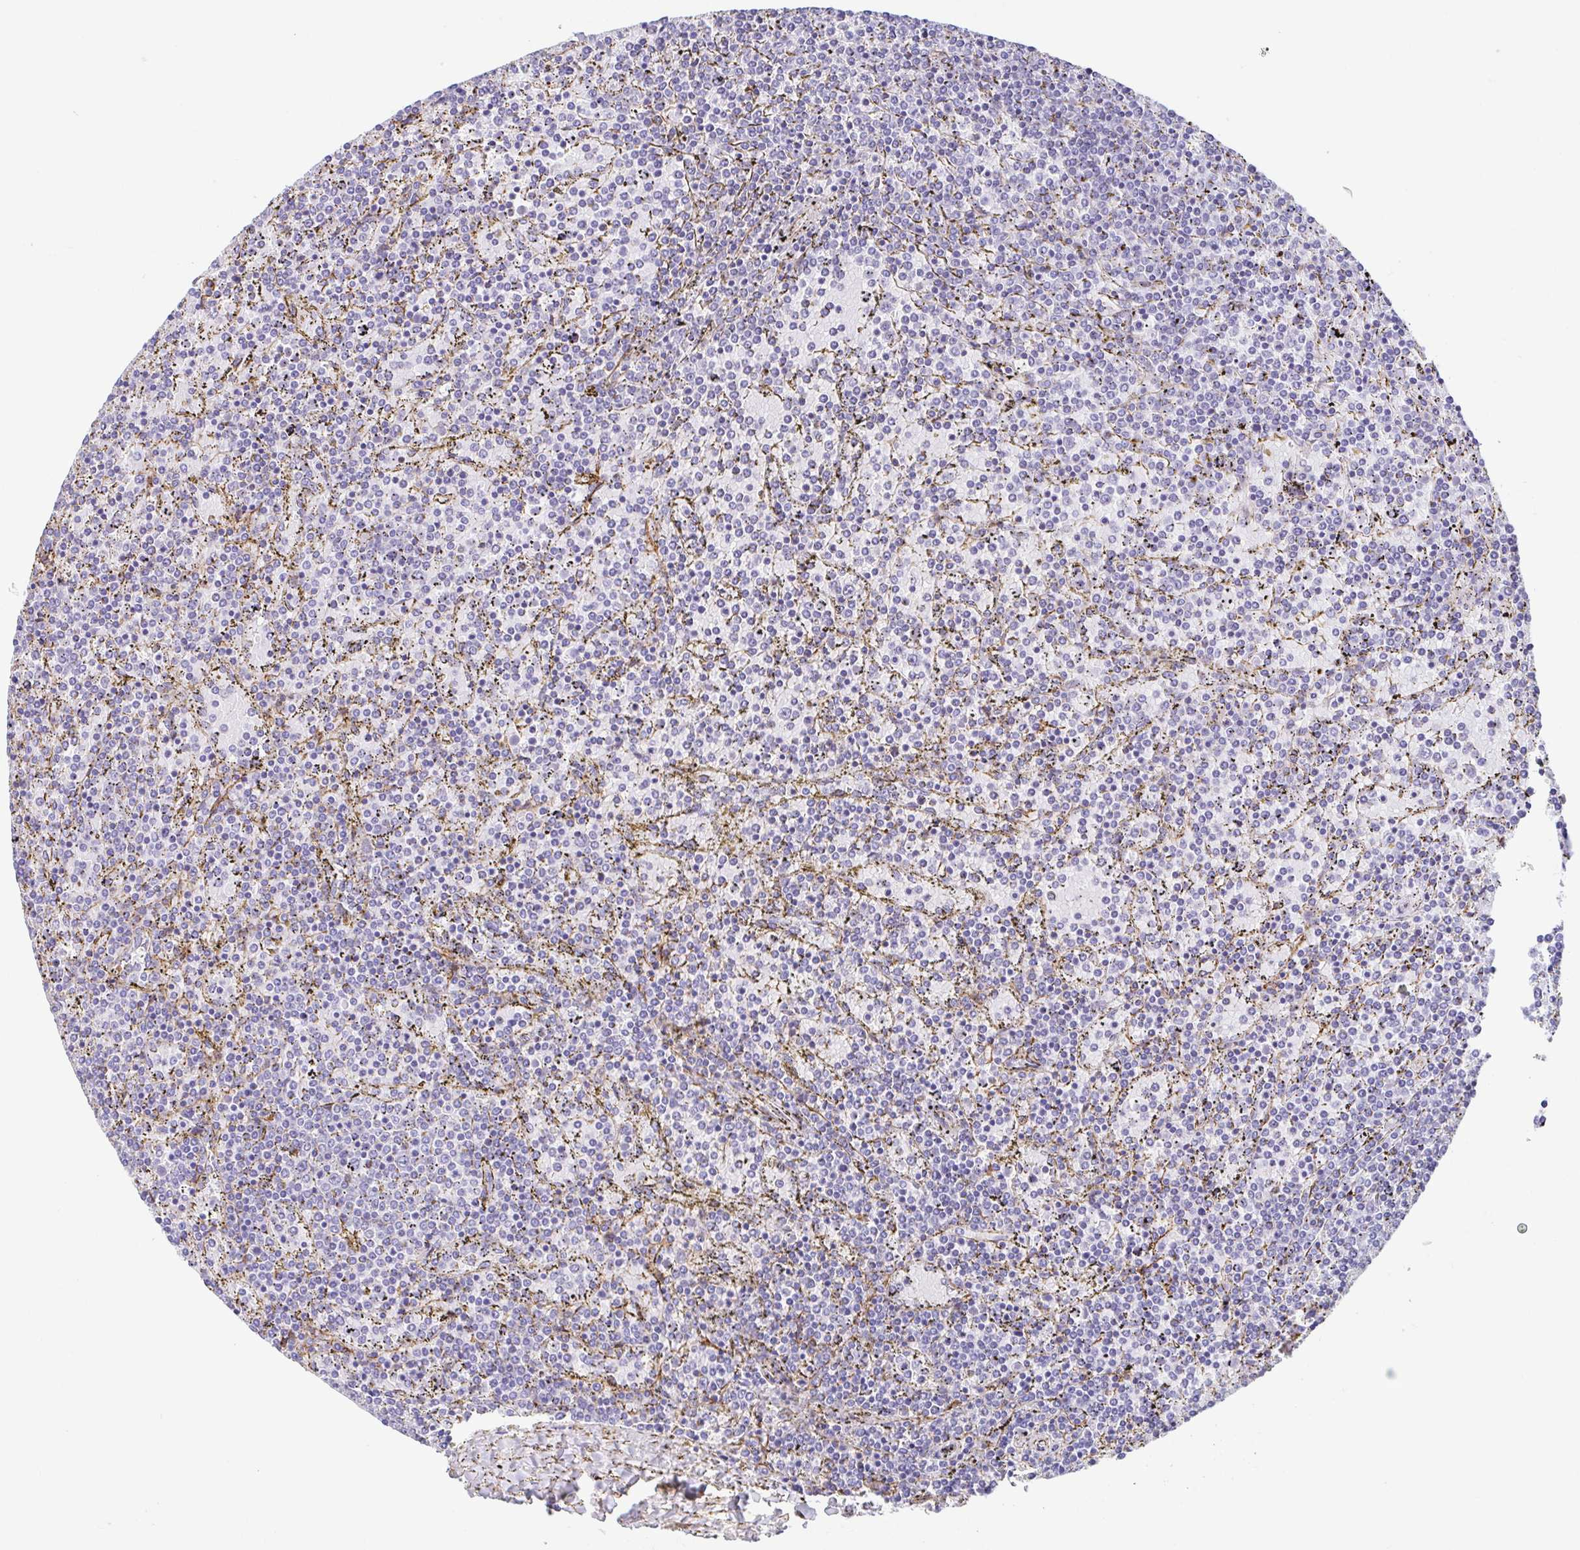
{"staining": {"intensity": "negative", "quantity": "none", "location": "none"}, "tissue": "lymphoma", "cell_type": "Tumor cells", "image_type": "cancer", "snomed": [{"axis": "morphology", "description": "Malignant lymphoma, non-Hodgkin's type, Low grade"}, {"axis": "topography", "description": "Spleen"}], "caption": "Tumor cells show no significant staining in low-grade malignant lymphoma, non-Hodgkin's type. (Brightfield microscopy of DAB (3,3'-diaminobenzidine) immunohistochemistry (IHC) at high magnification).", "gene": "TRAM2", "patient": {"sex": "female", "age": 77}}